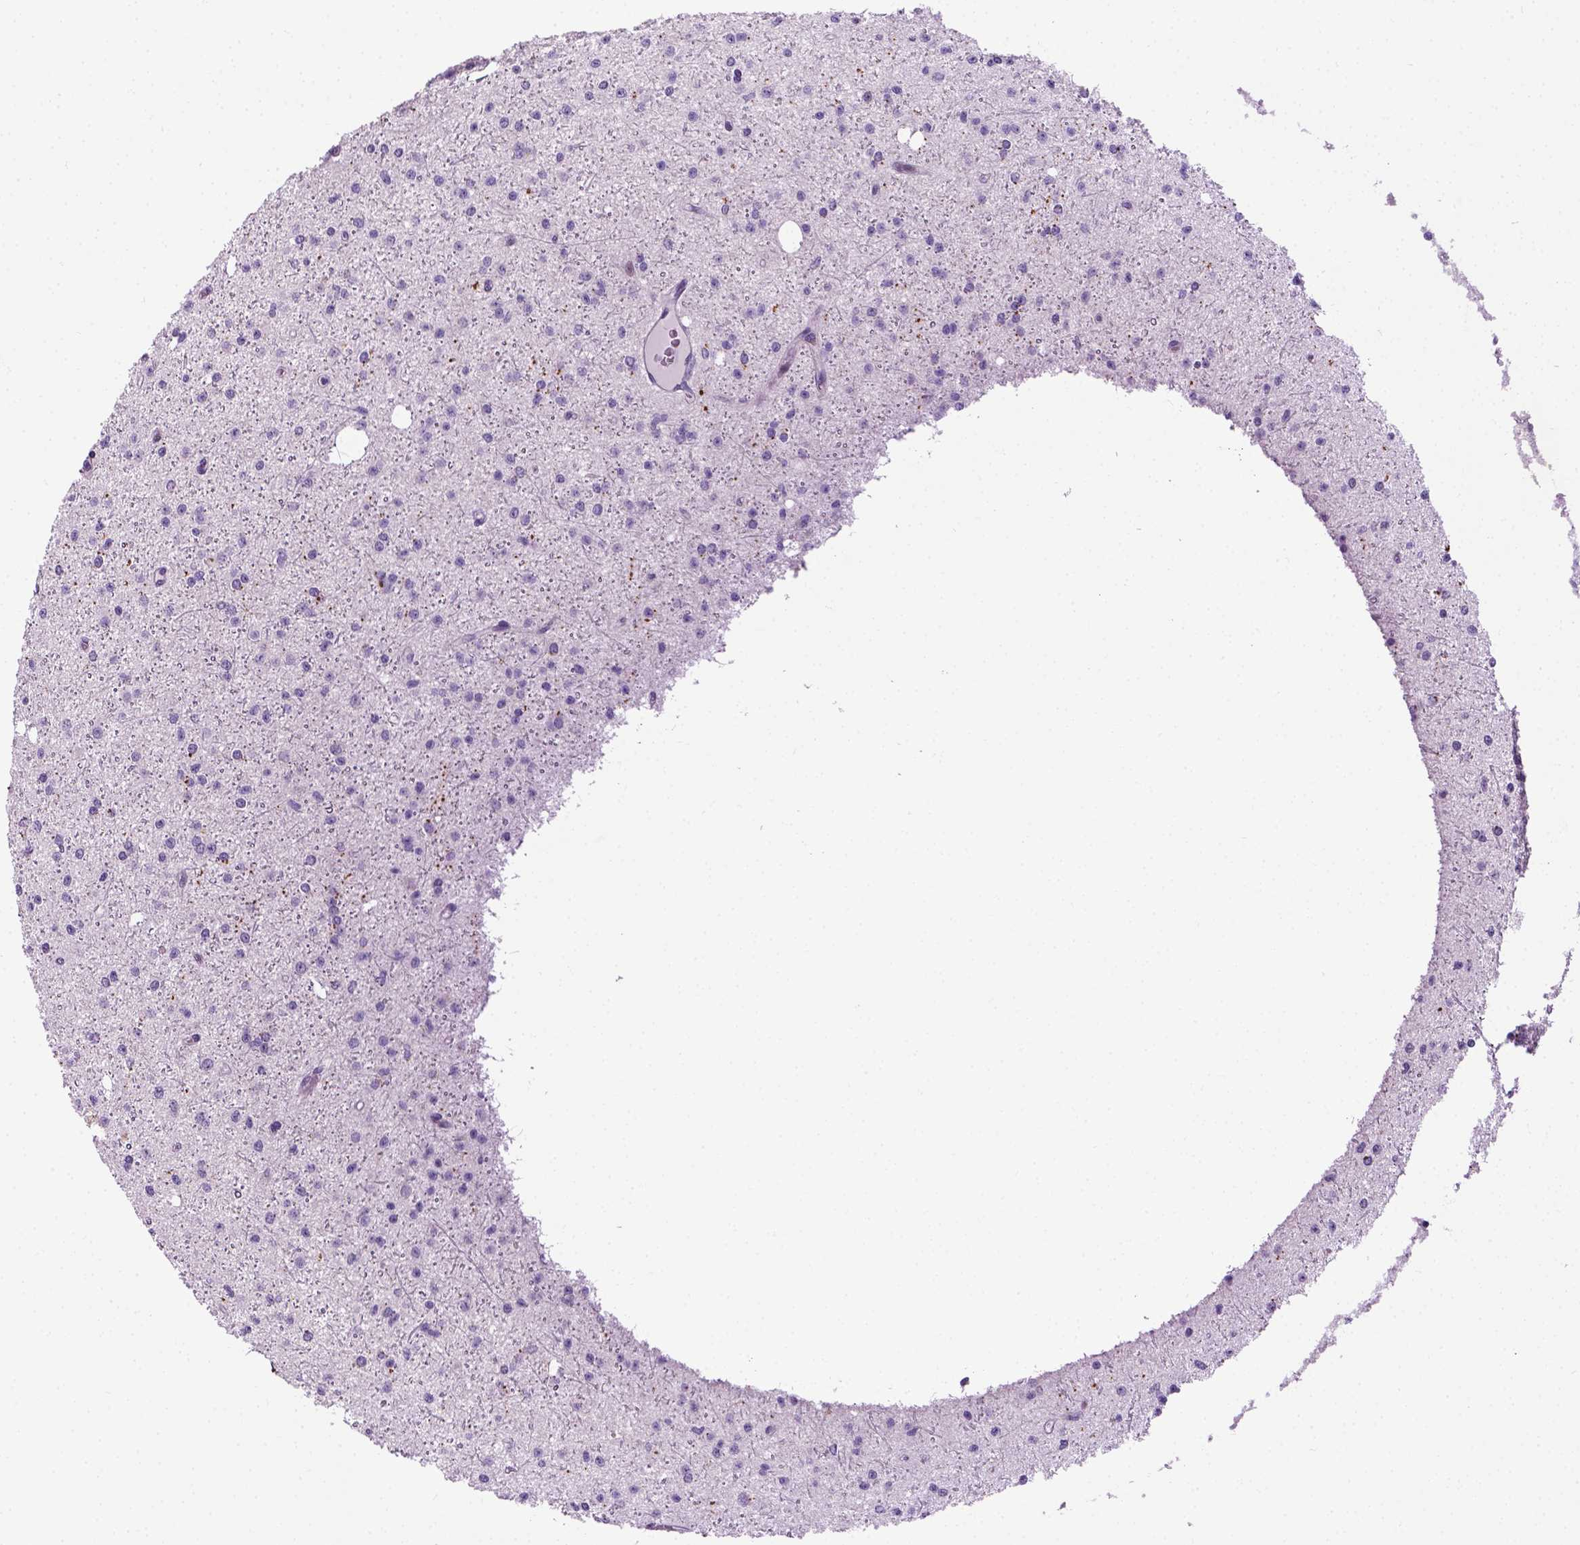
{"staining": {"intensity": "negative", "quantity": "none", "location": "none"}, "tissue": "glioma", "cell_type": "Tumor cells", "image_type": "cancer", "snomed": [{"axis": "morphology", "description": "Glioma, malignant, Low grade"}, {"axis": "topography", "description": "Brain"}], "caption": "Immunohistochemistry (IHC) image of neoplastic tissue: glioma stained with DAB (3,3'-diaminobenzidine) exhibits no significant protein positivity in tumor cells.", "gene": "SPECC1L", "patient": {"sex": "male", "age": 27}}